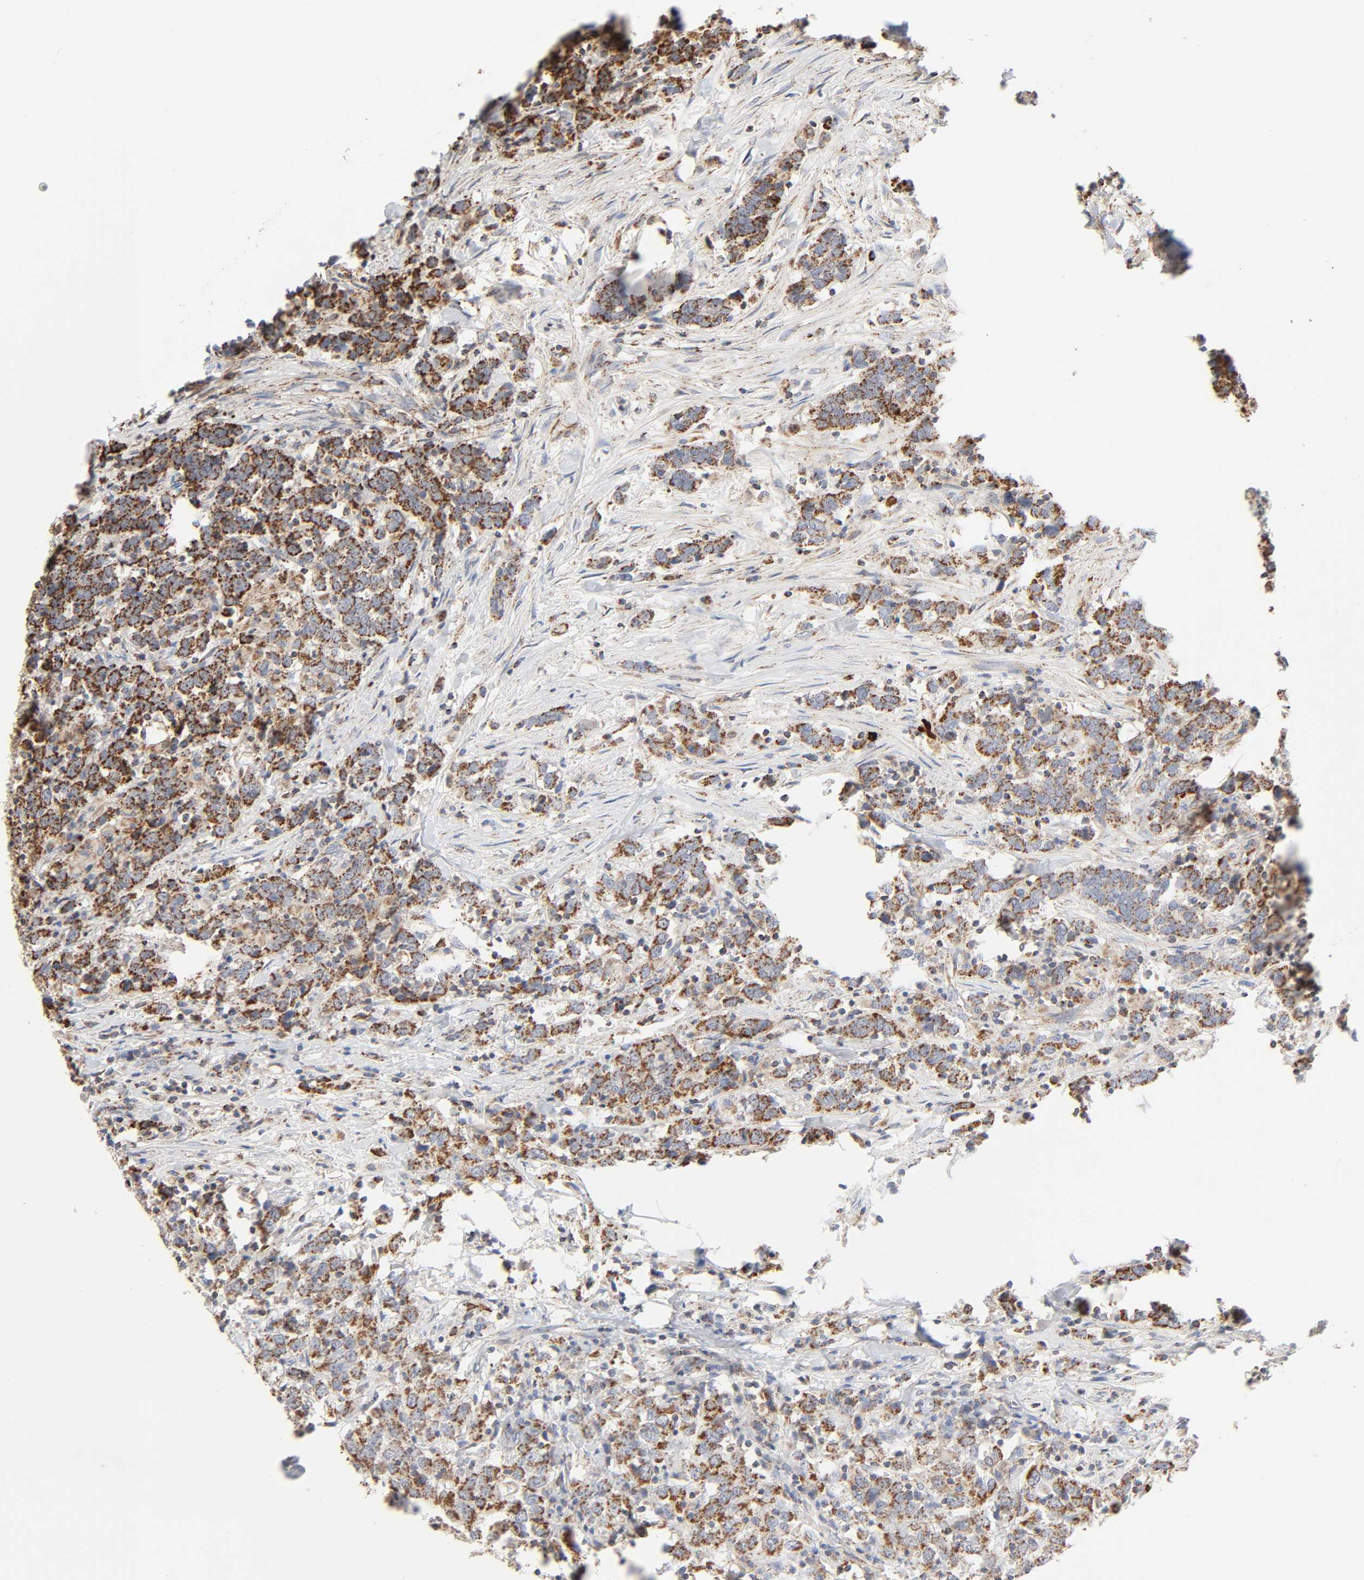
{"staining": {"intensity": "strong", "quantity": ">75%", "location": "cytoplasmic/membranous"}, "tissue": "urothelial cancer", "cell_type": "Tumor cells", "image_type": "cancer", "snomed": [{"axis": "morphology", "description": "Urothelial carcinoma, High grade"}, {"axis": "topography", "description": "Urinary bladder"}], "caption": "Immunohistochemistry (IHC) (DAB) staining of urothelial carcinoma (high-grade) shows strong cytoplasmic/membranous protein expression in about >75% of tumor cells.", "gene": "SYT16", "patient": {"sex": "male", "age": 61}}